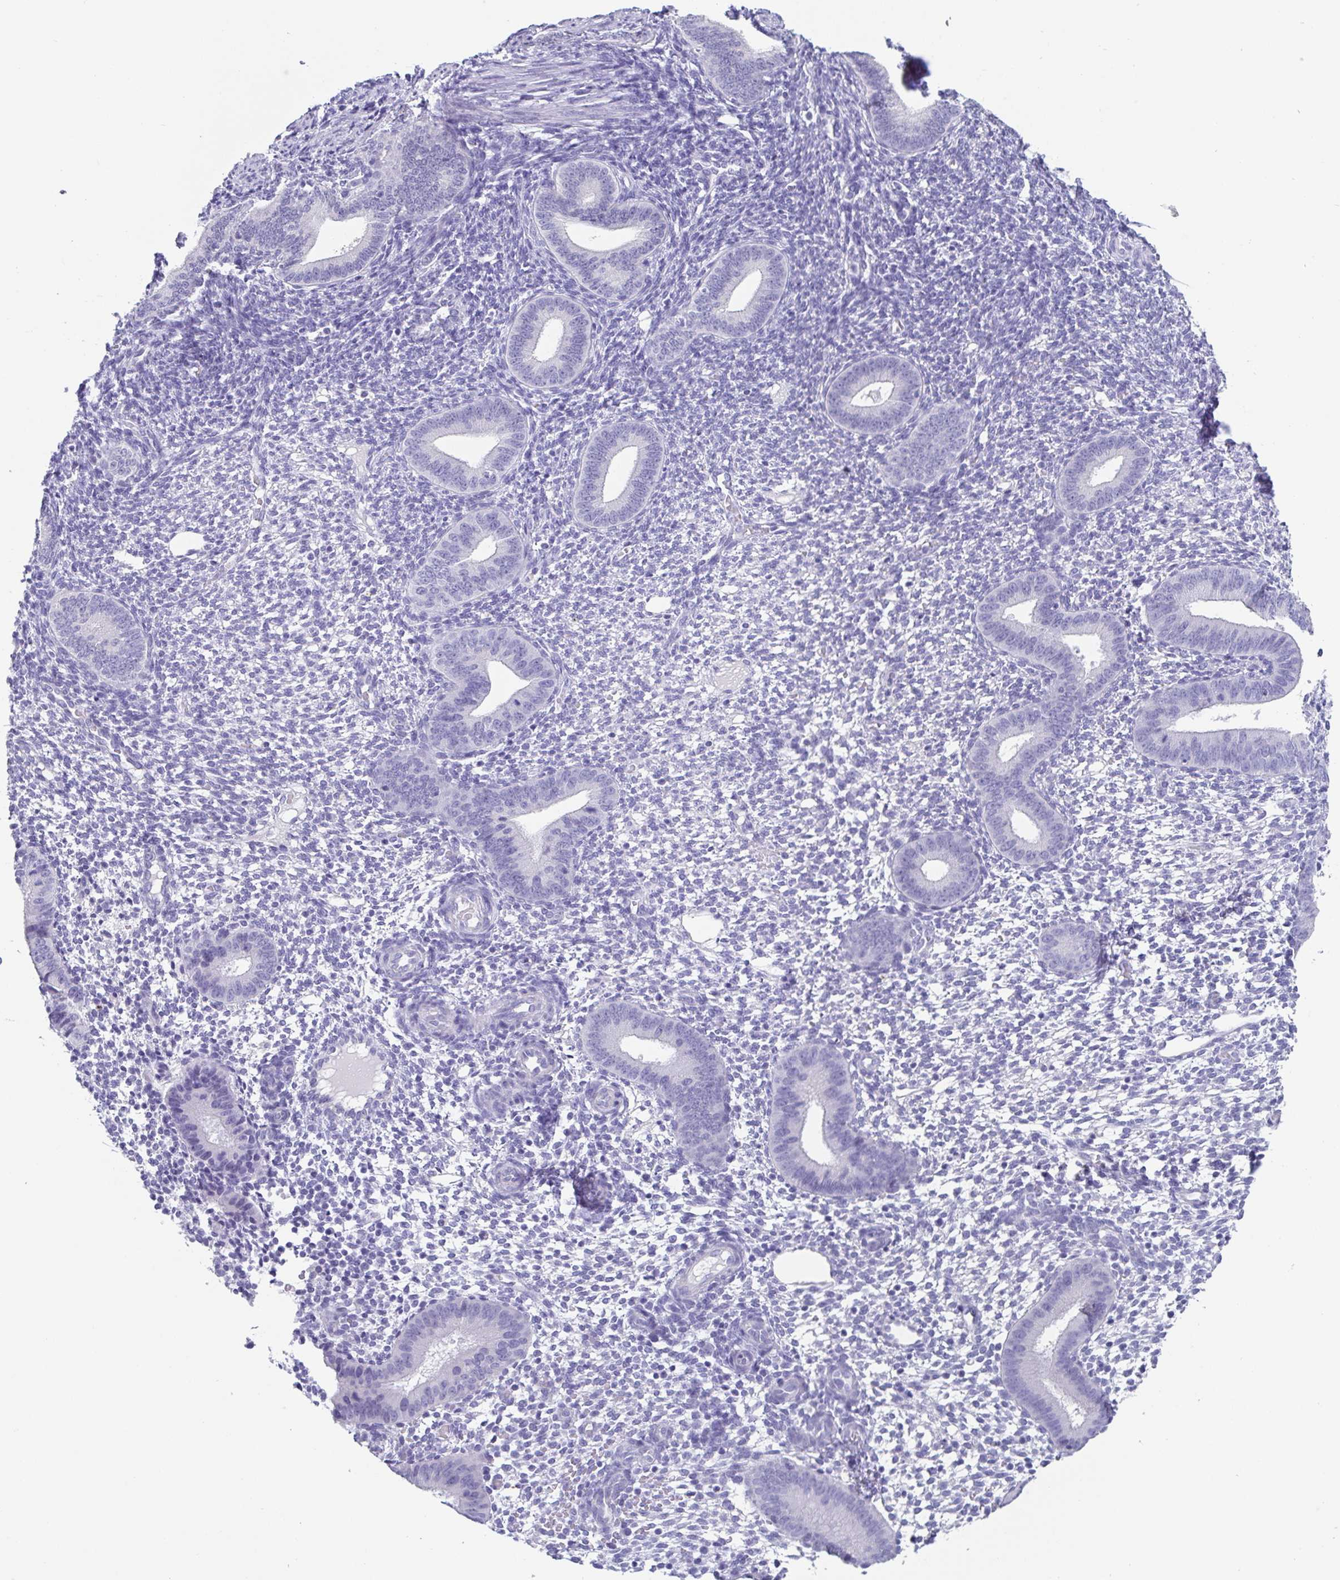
{"staining": {"intensity": "negative", "quantity": "none", "location": "none"}, "tissue": "endometrium", "cell_type": "Cells in endometrial stroma", "image_type": "normal", "snomed": [{"axis": "morphology", "description": "Normal tissue, NOS"}, {"axis": "topography", "description": "Endometrium"}], "caption": "Cells in endometrial stroma show no significant staining in benign endometrium. (DAB (3,3'-diaminobenzidine) immunohistochemistry (IHC) visualized using brightfield microscopy, high magnification).", "gene": "SCGN", "patient": {"sex": "female", "age": 40}}